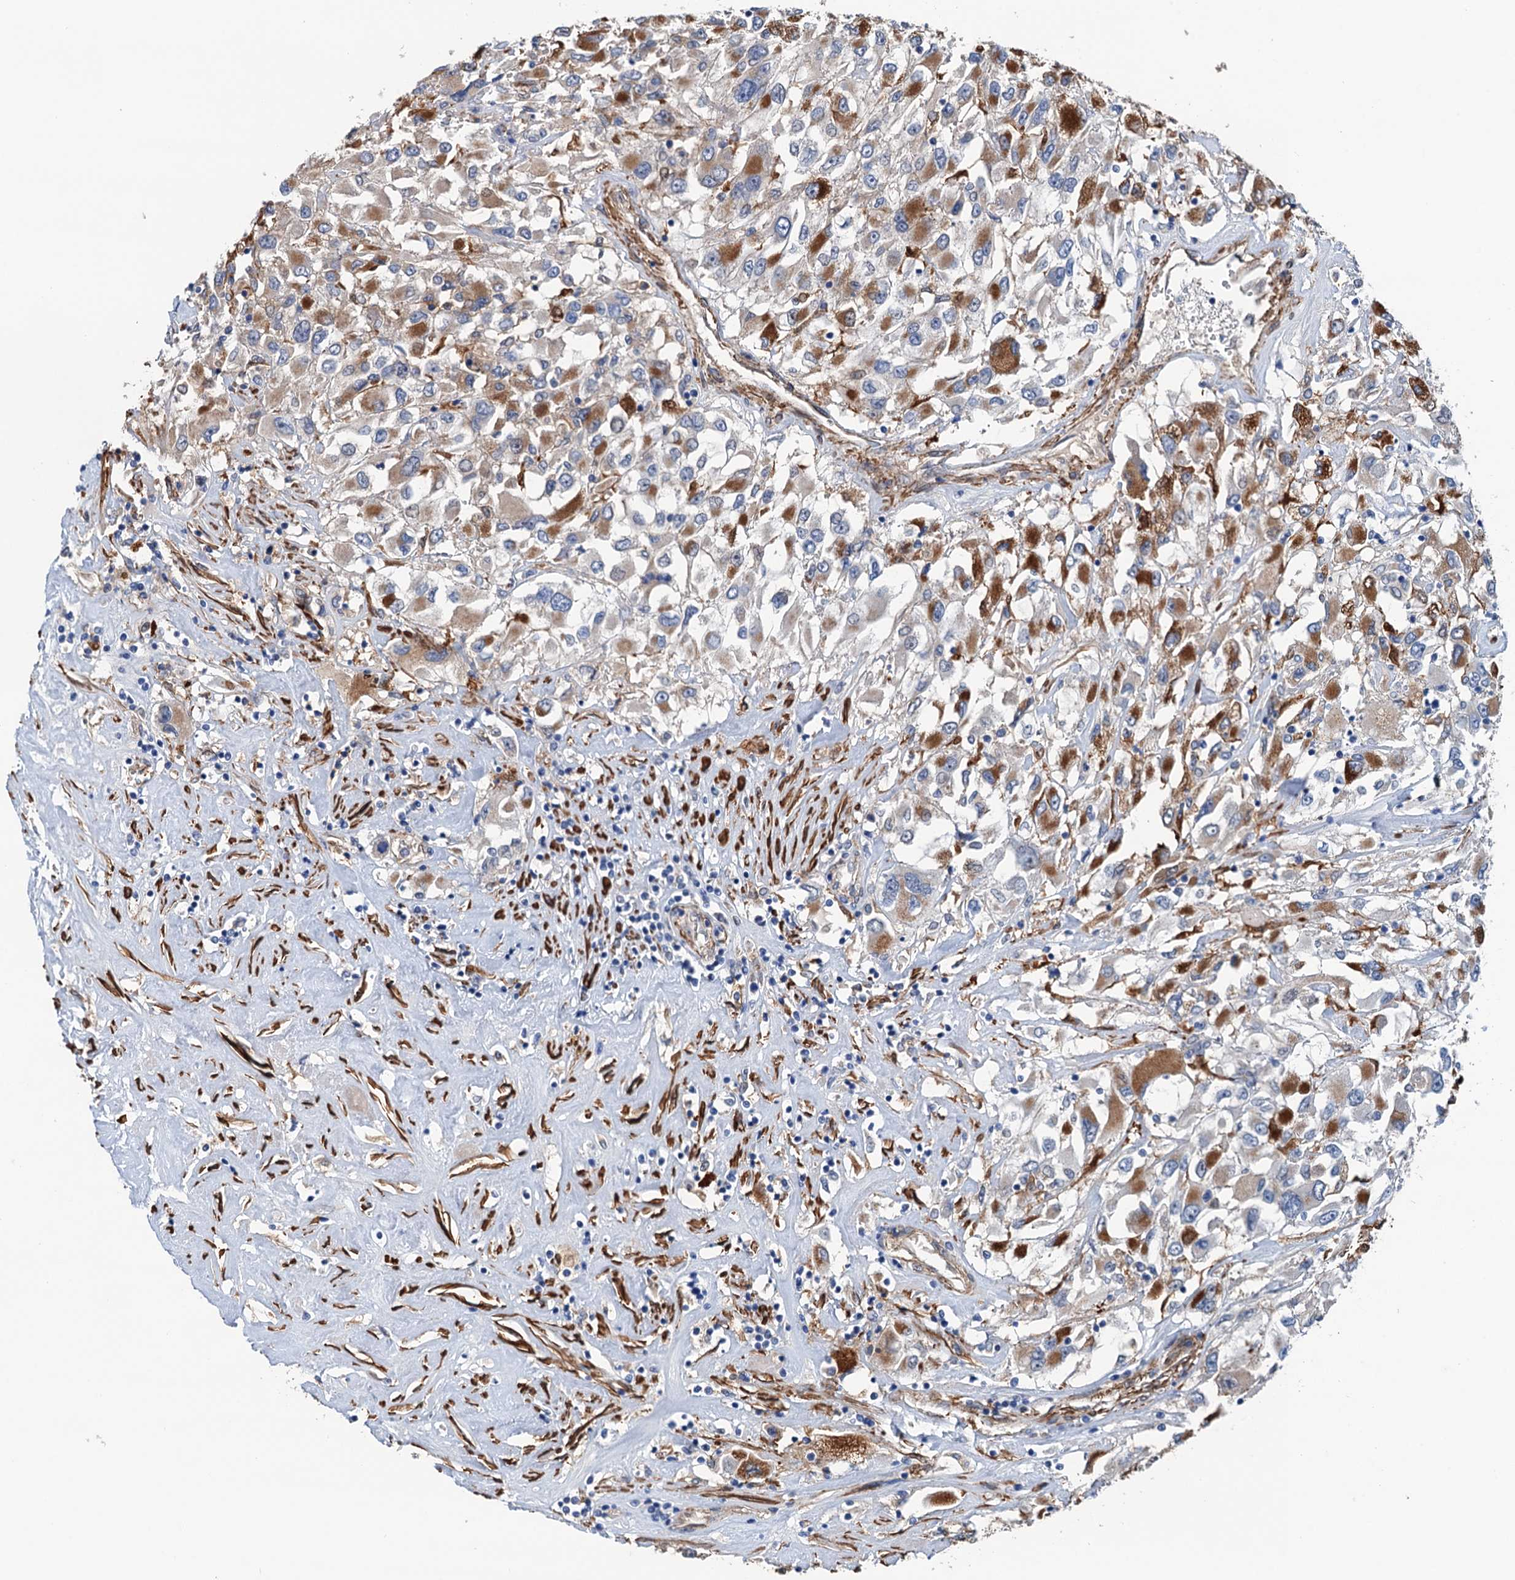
{"staining": {"intensity": "moderate", "quantity": "25%-75%", "location": "cytoplasmic/membranous"}, "tissue": "renal cancer", "cell_type": "Tumor cells", "image_type": "cancer", "snomed": [{"axis": "morphology", "description": "Adenocarcinoma, NOS"}, {"axis": "topography", "description": "Kidney"}], "caption": "A high-resolution micrograph shows immunohistochemistry staining of renal adenocarcinoma, which shows moderate cytoplasmic/membranous staining in approximately 25%-75% of tumor cells.", "gene": "CSTPP1", "patient": {"sex": "female", "age": 52}}